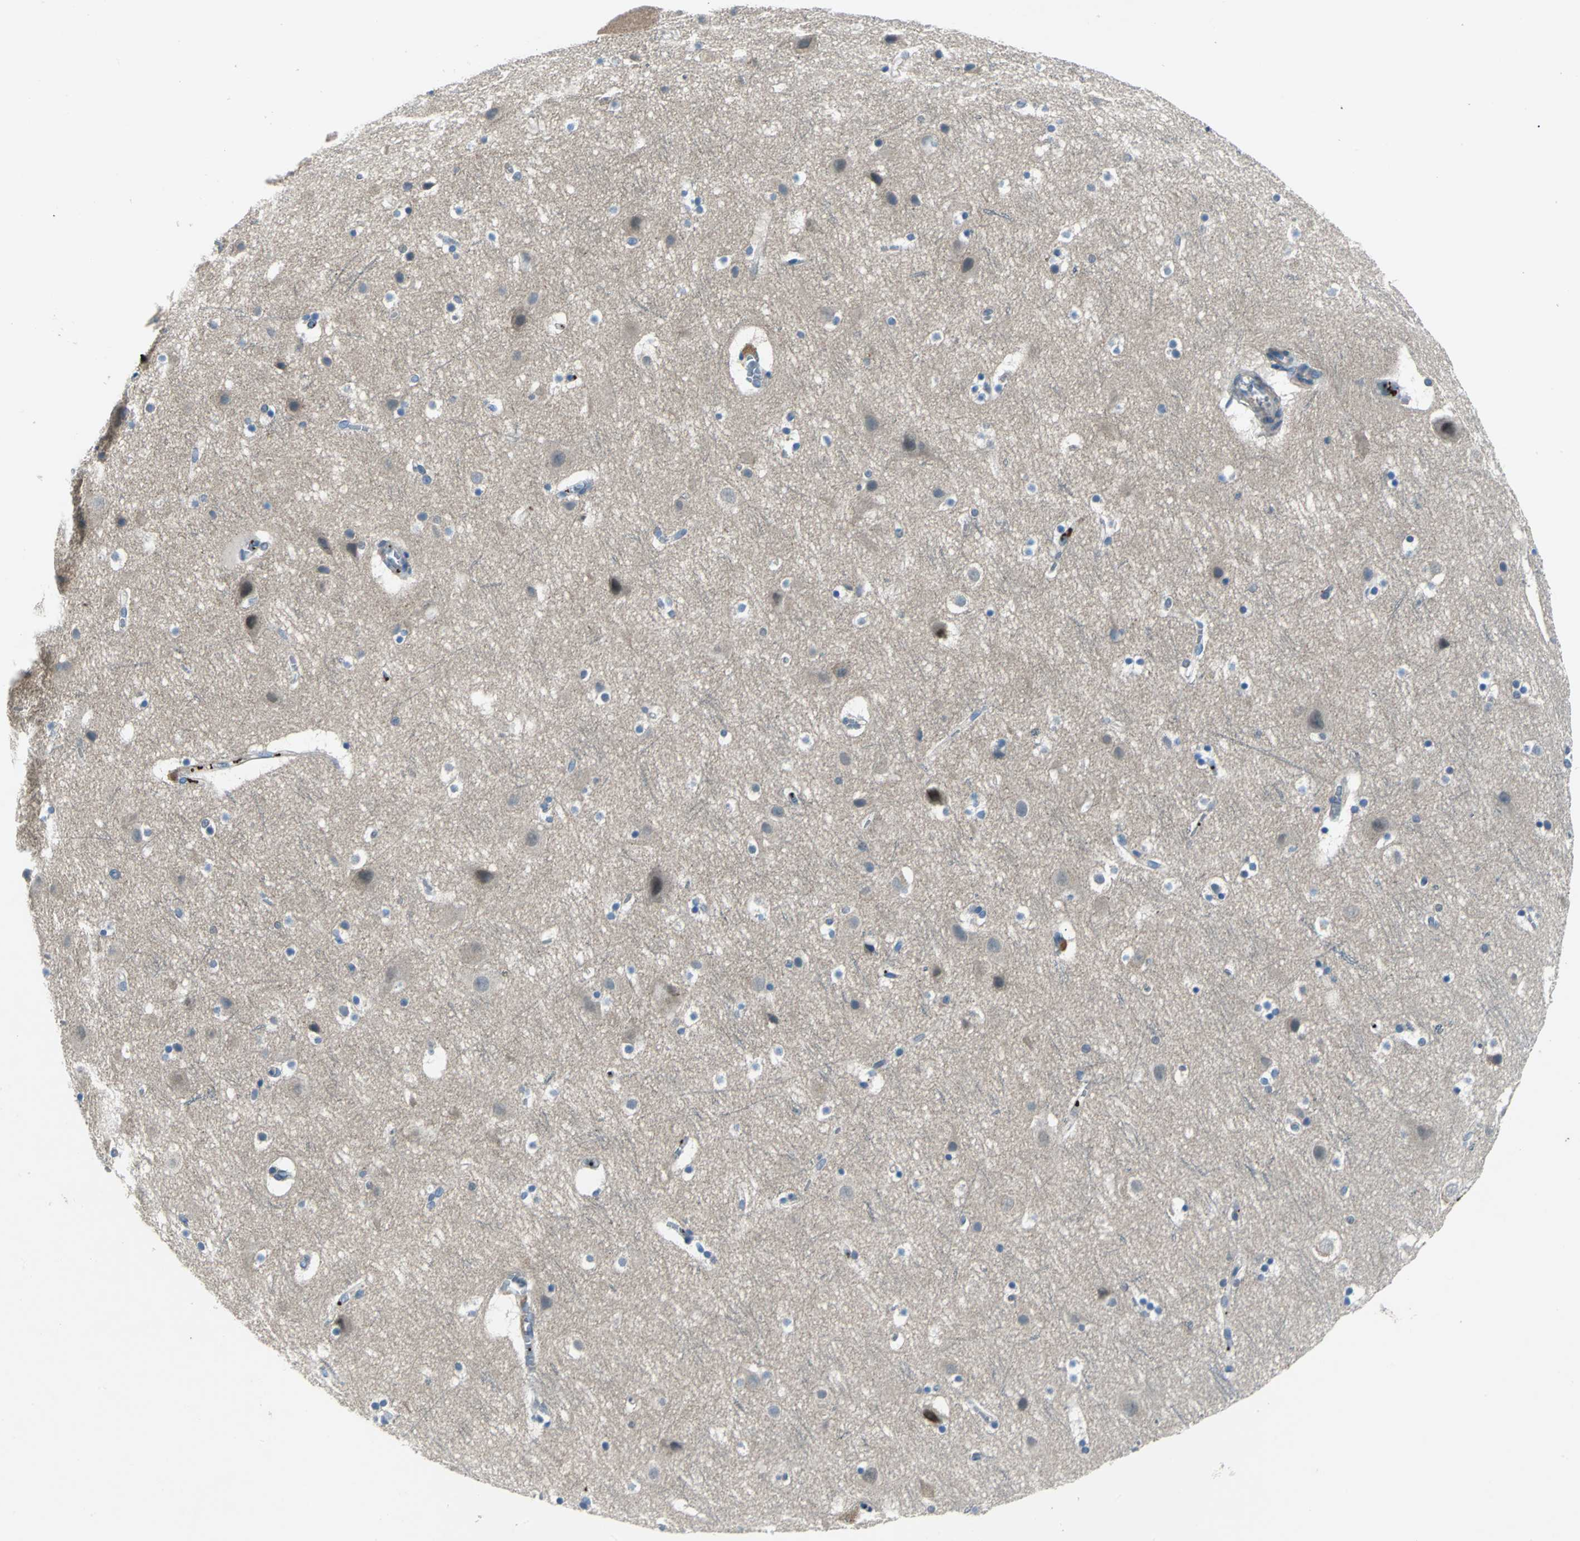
{"staining": {"intensity": "moderate", "quantity": "<25%", "location": "cytoplasmic/membranous"}, "tissue": "cerebral cortex", "cell_type": "Endothelial cells", "image_type": "normal", "snomed": [{"axis": "morphology", "description": "Normal tissue, NOS"}, {"axis": "topography", "description": "Cerebral cortex"}], "caption": "DAB immunohistochemical staining of unremarkable cerebral cortex displays moderate cytoplasmic/membranous protein expression in about <25% of endothelial cells.", "gene": "SELP", "patient": {"sex": "male", "age": 45}}